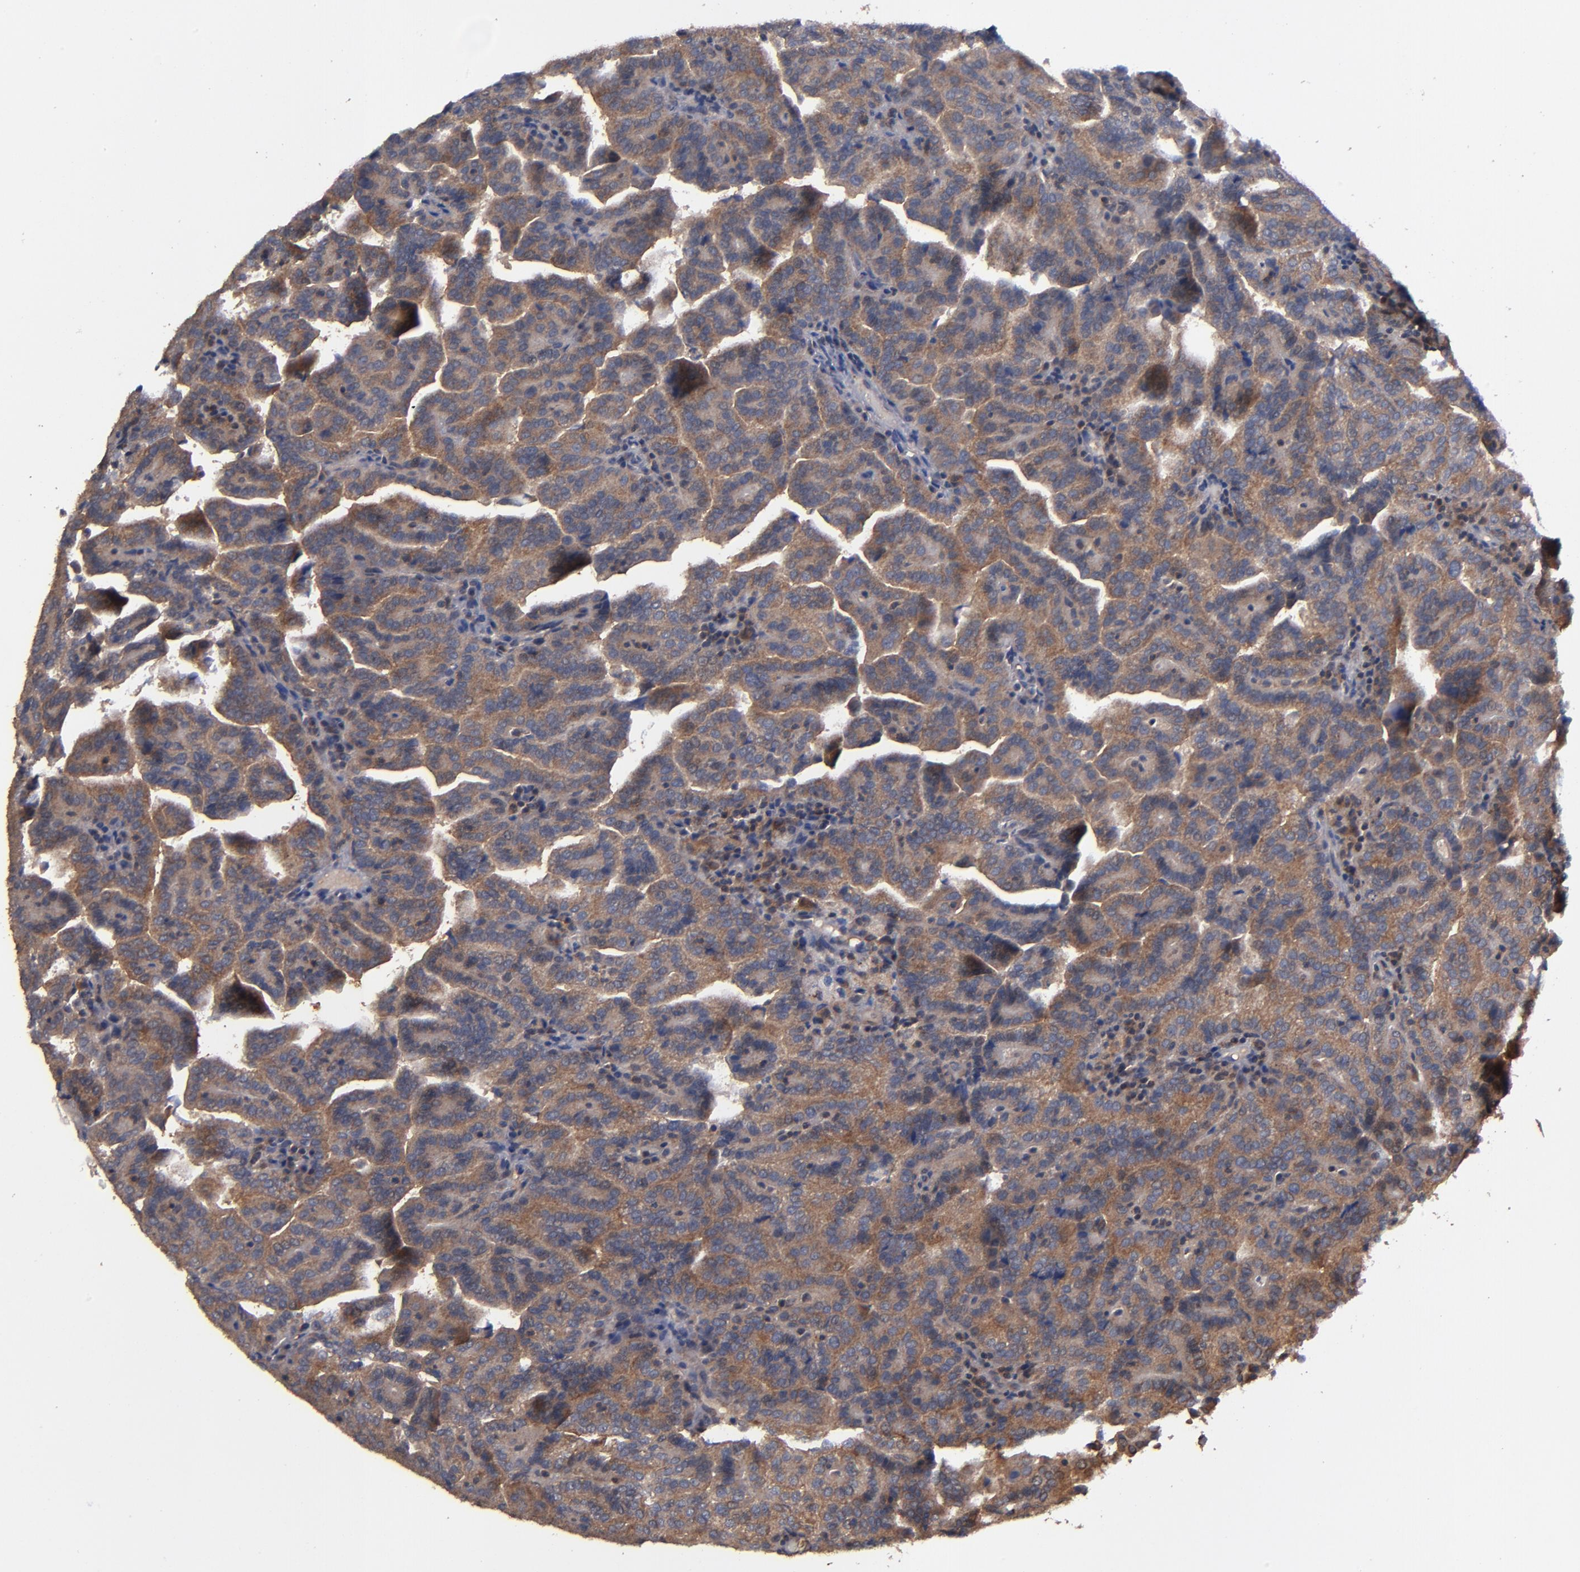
{"staining": {"intensity": "moderate", "quantity": ">75%", "location": "cytoplasmic/membranous"}, "tissue": "renal cancer", "cell_type": "Tumor cells", "image_type": "cancer", "snomed": [{"axis": "morphology", "description": "Adenocarcinoma, NOS"}, {"axis": "topography", "description": "Kidney"}], "caption": "Tumor cells reveal moderate cytoplasmic/membranous positivity in about >75% of cells in renal cancer (adenocarcinoma).", "gene": "BDKRB1", "patient": {"sex": "male", "age": 61}}